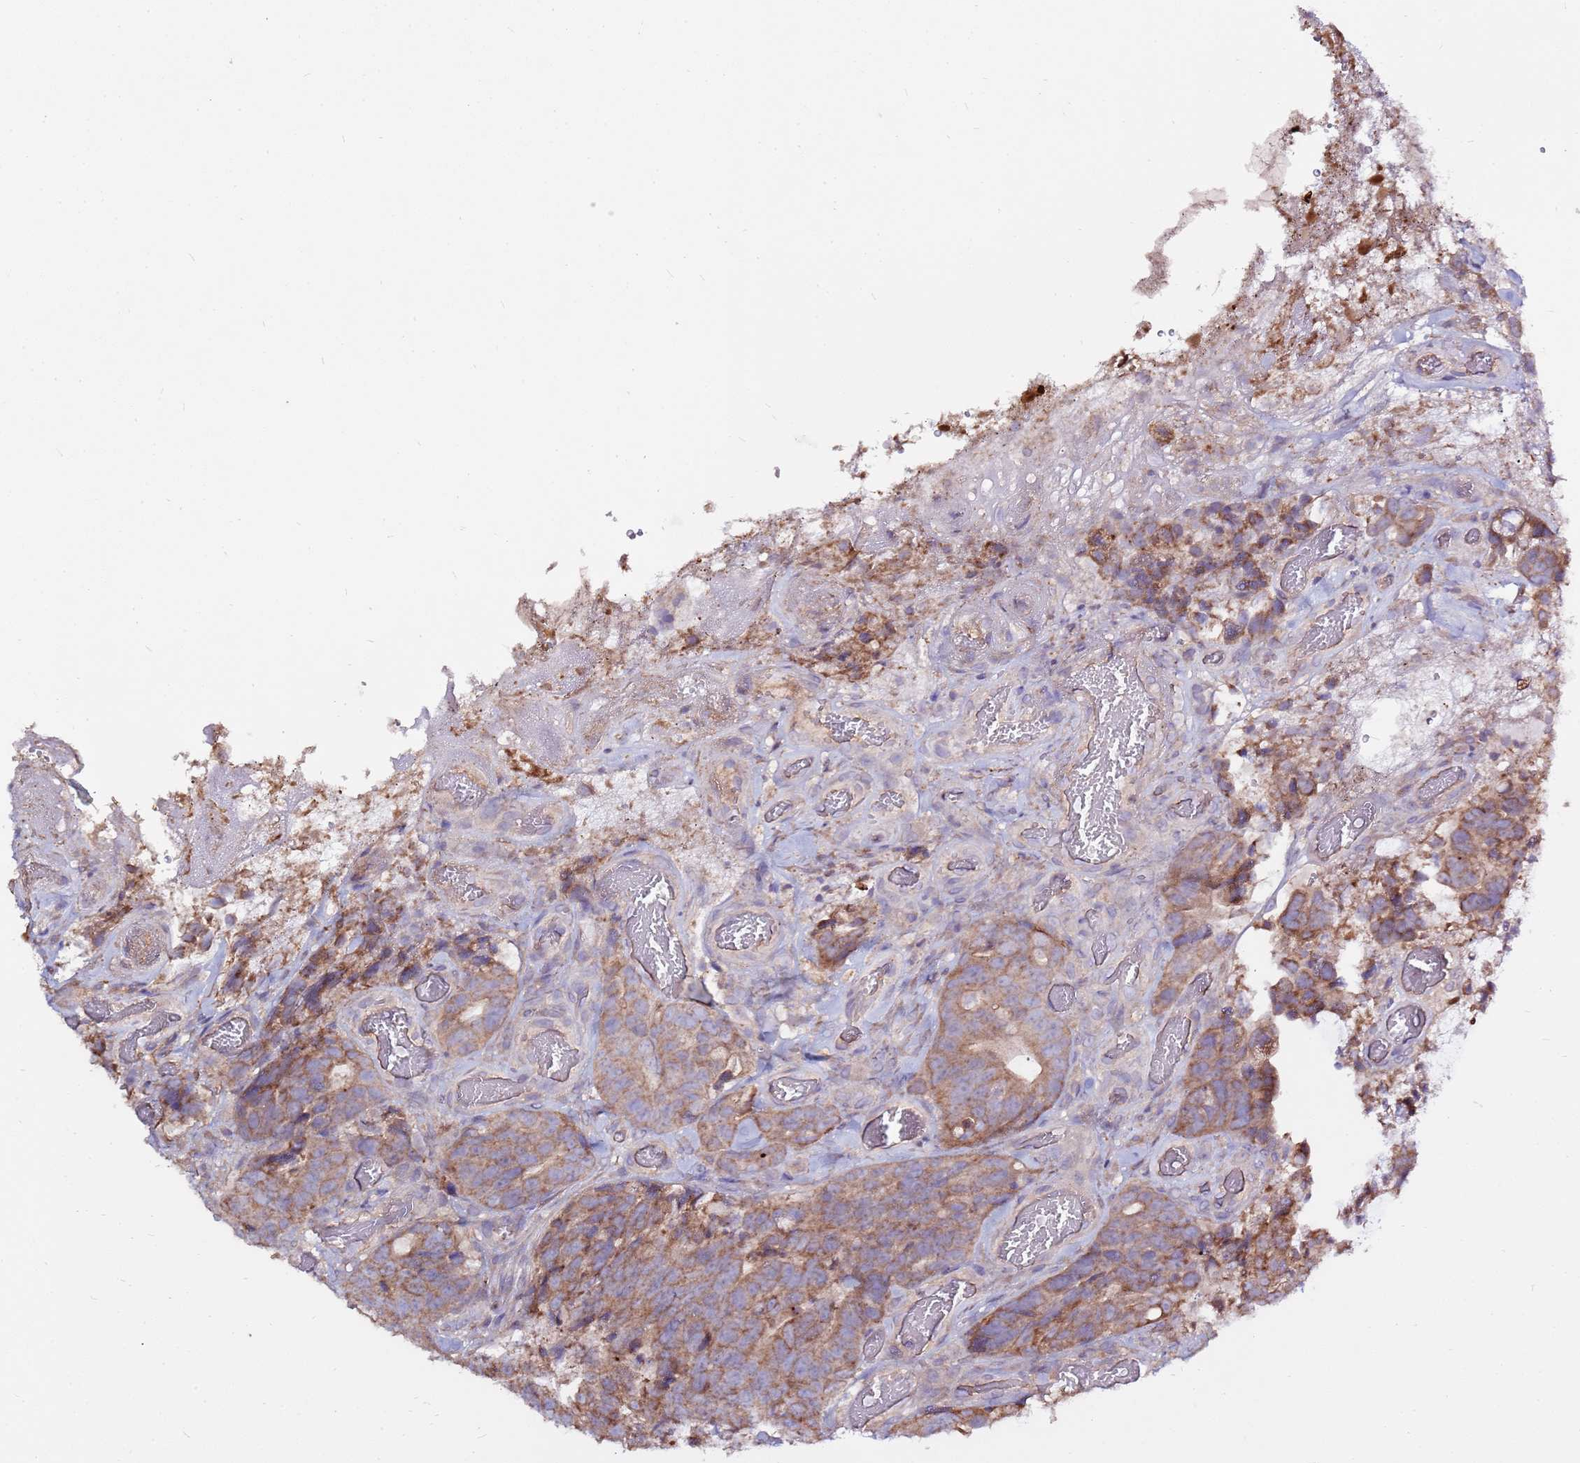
{"staining": {"intensity": "moderate", "quantity": ">75%", "location": "cytoplasmic/membranous"}, "tissue": "colorectal cancer", "cell_type": "Tumor cells", "image_type": "cancer", "snomed": [{"axis": "morphology", "description": "Adenocarcinoma, NOS"}, {"axis": "topography", "description": "Colon"}], "caption": "A high-resolution image shows immunohistochemistry (IHC) staining of colorectal adenocarcinoma, which demonstrates moderate cytoplasmic/membranous expression in about >75% of tumor cells.", "gene": "EVA1B", "patient": {"sex": "female", "age": 82}}